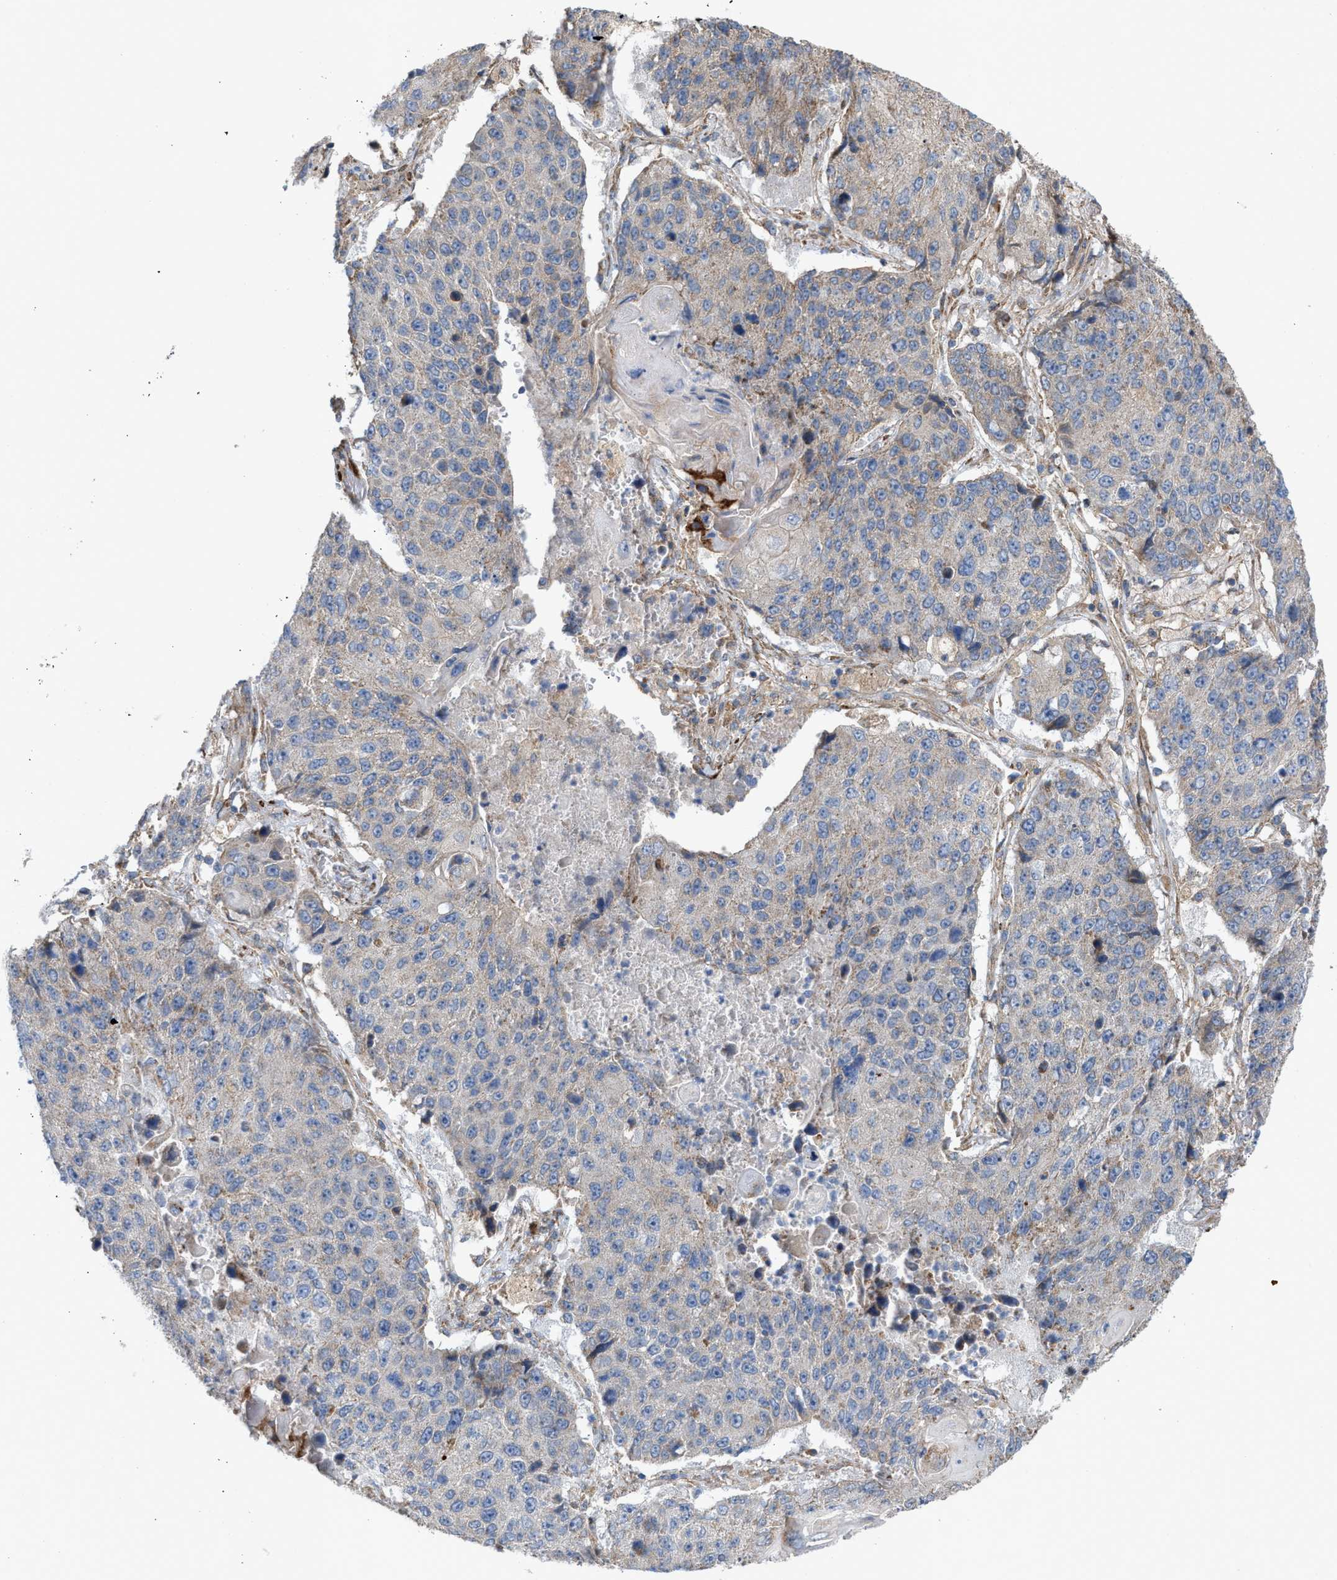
{"staining": {"intensity": "negative", "quantity": "none", "location": "none"}, "tissue": "lung cancer", "cell_type": "Tumor cells", "image_type": "cancer", "snomed": [{"axis": "morphology", "description": "Squamous cell carcinoma, NOS"}, {"axis": "topography", "description": "Lung"}], "caption": "This is a histopathology image of IHC staining of lung cancer, which shows no positivity in tumor cells.", "gene": "OXSM", "patient": {"sex": "male", "age": 61}}